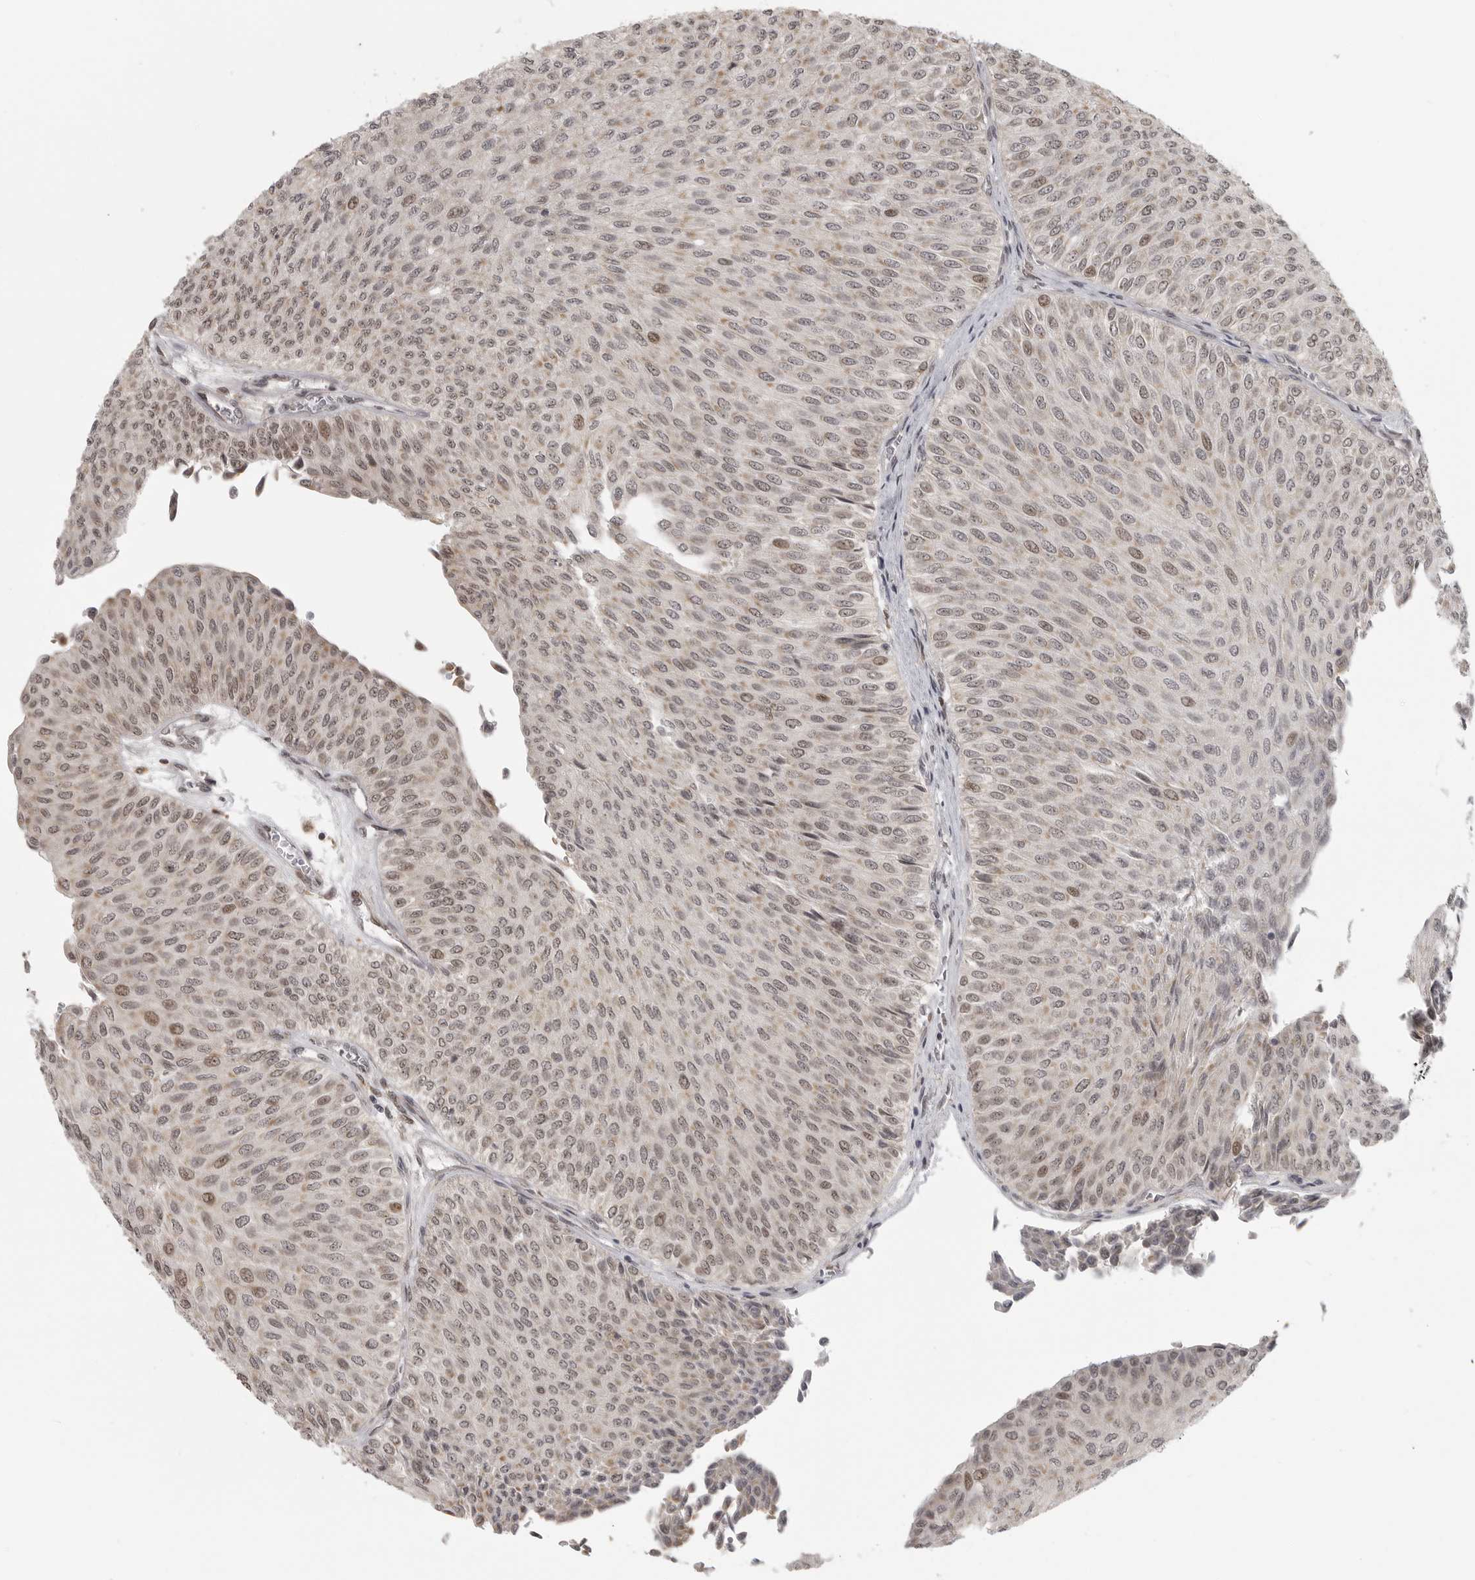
{"staining": {"intensity": "weak", "quantity": ">75%", "location": "nuclear"}, "tissue": "urothelial cancer", "cell_type": "Tumor cells", "image_type": "cancer", "snomed": [{"axis": "morphology", "description": "Urothelial carcinoma, Low grade"}, {"axis": "topography", "description": "Urinary bladder"}], "caption": "Immunohistochemistry staining of low-grade urothelial carcinoma, which reveals low levels of weak nuclear positivity in approximately >75% of tumor cells indicating weak nuclear protein positivity. The staining was performed using DAB (brown) for protein detection and nuclei were counterstained in hematoxylin (blue).", "gene": "ISG20L2", "patient": {"sex": "male", "age": 78}}